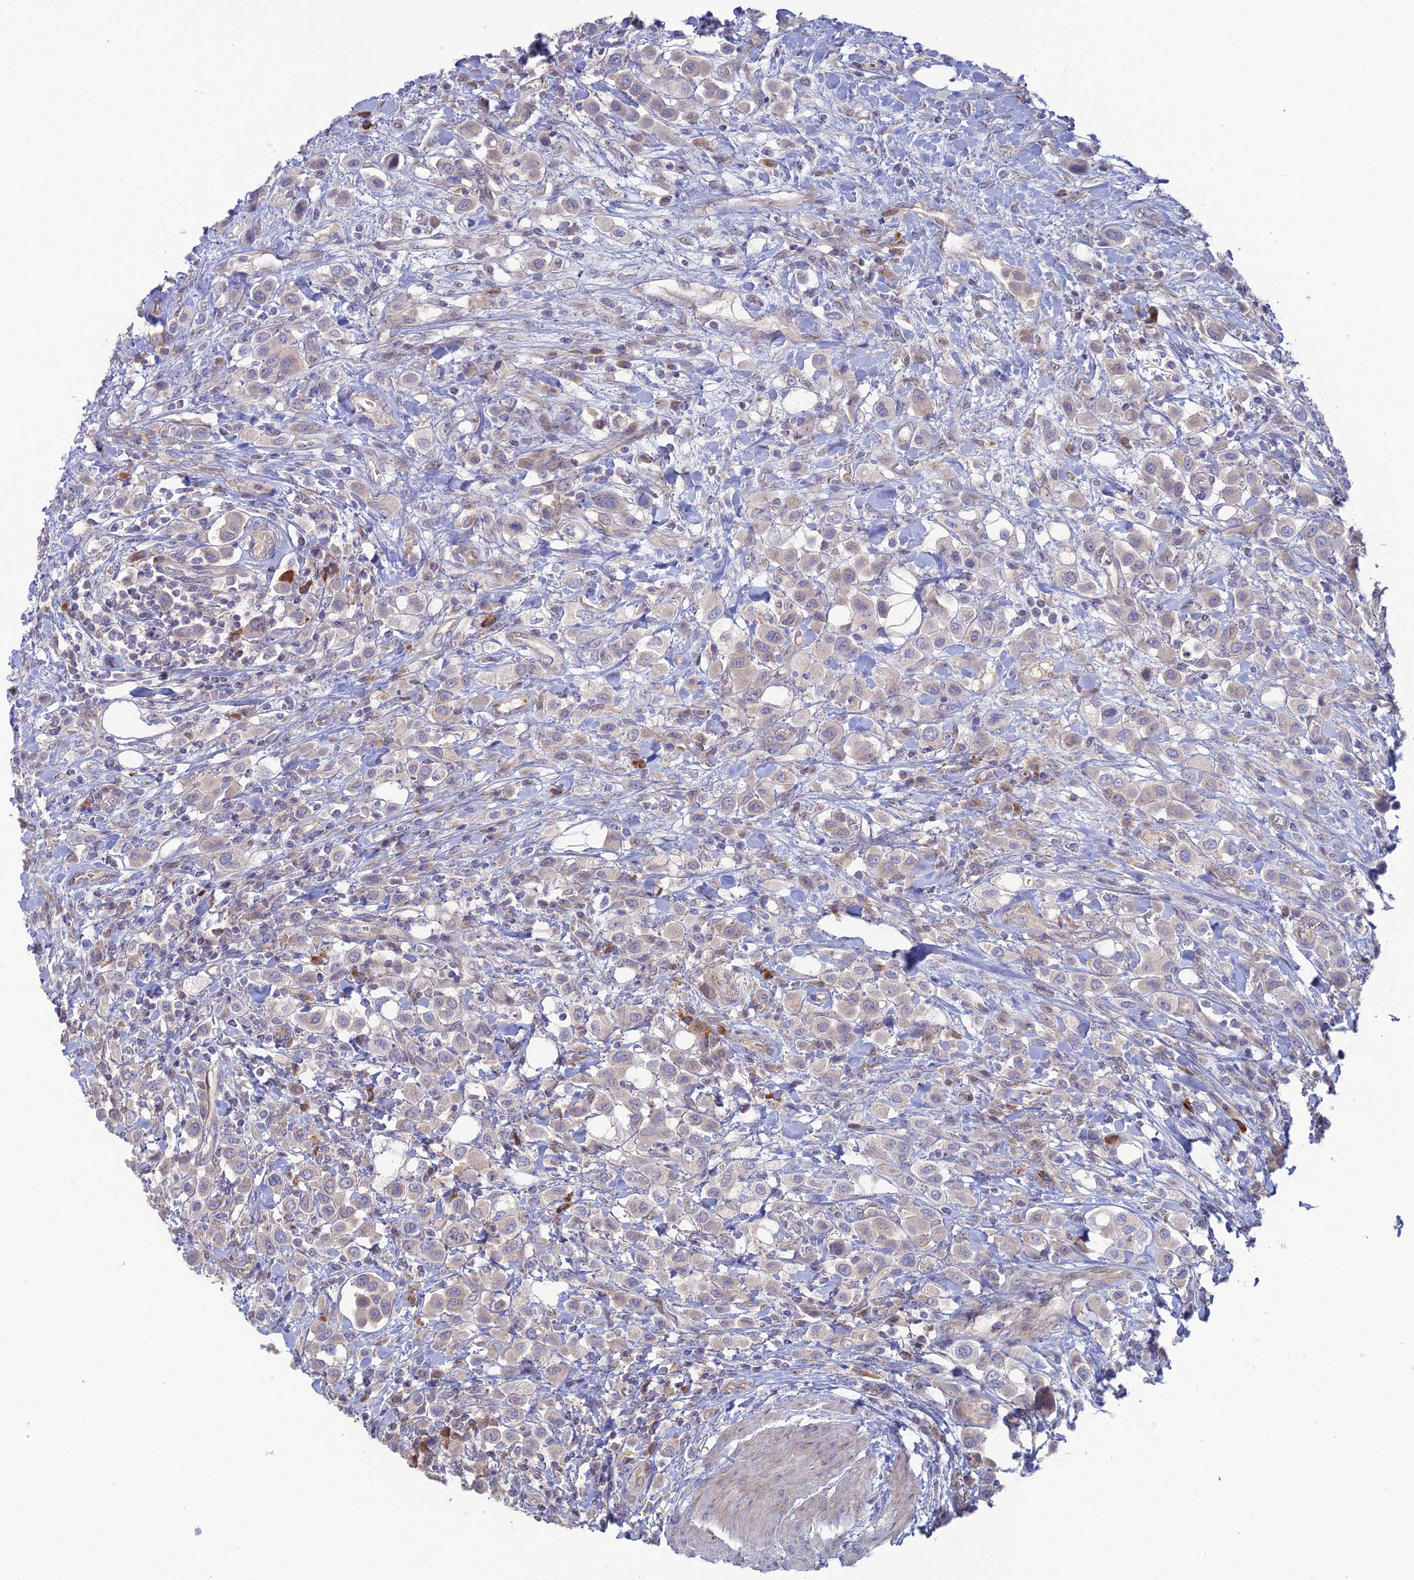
{"staining": {"intensity": "negative", "quantity": "none", "location": "none"}, "tissue": "urothelial cancer", "cell_type": "Tumor cells", "image_type": "cancer", "snomed": [{"axis": "morphology", "description": "Urothelial carcinoma, High grade"}, {"axis": "topography", "description": "Urinary bladder"}], "caption": "Immunohistochemistry of high-grade urothelial carcinoma displays no expression in tumor cells.", "gene": "ARL16", "patient": {"sex": "male", "age": 50}}